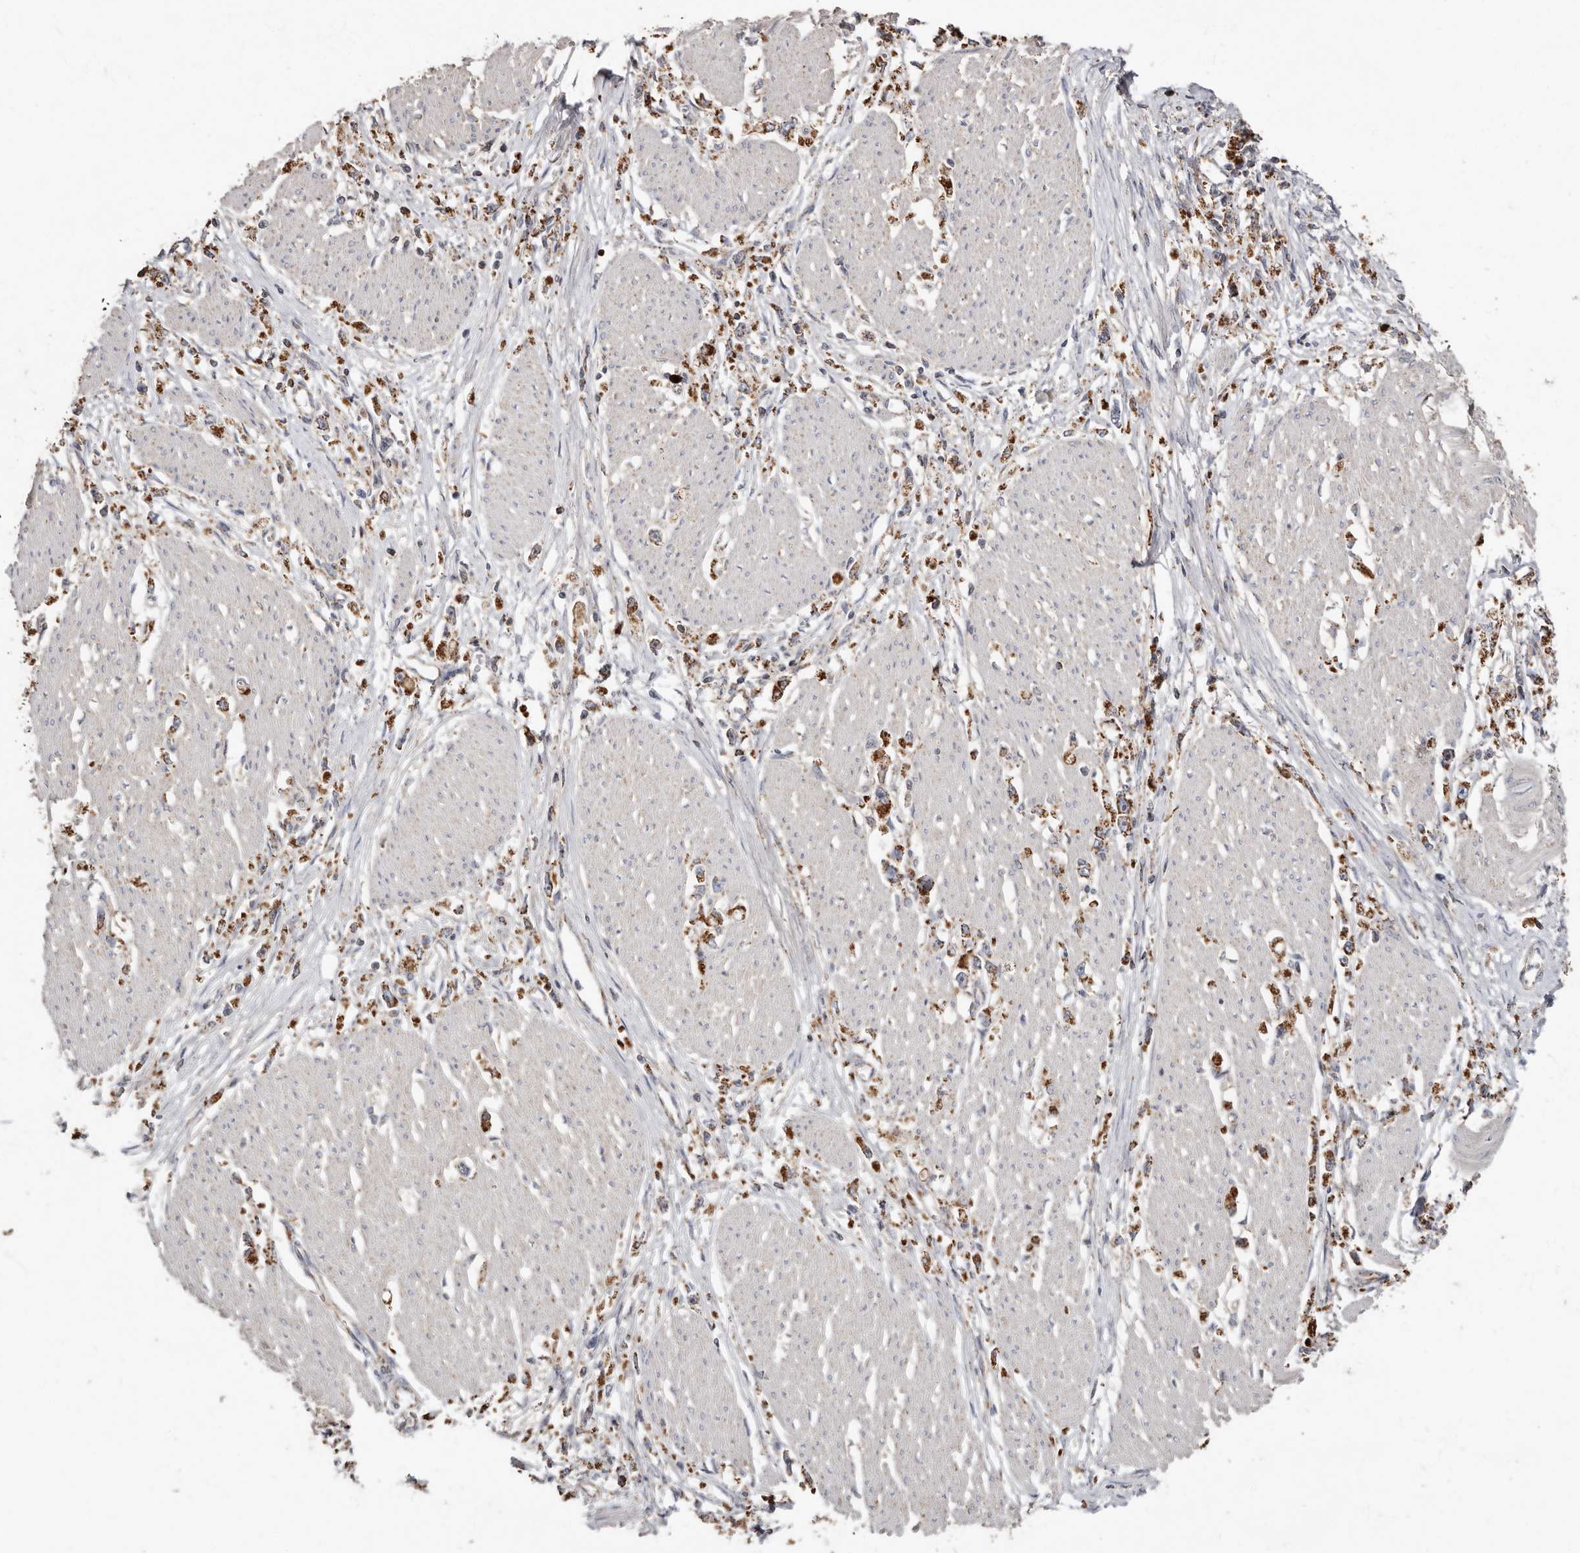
{"staining": {"intensity": "strong", "quantity": ">75%", "location": "cytoplasmic/membranous"}, "tissue": "stomach cancer", "cell_type": "Tumor cells", "image_type": "cancer", "snomed": [{"axis": "morphology", "description": "Adenocarcinoma, NOS"}, {"axis": "topography", "description": "Stomach"}], "caption": "Immunohistochemistry (IHC) of human adenocarcinoma (stomach) shows high levels of strong cytoplasmic/membranous expression in about >75% of tumor cells.", "gene": "KIF26B", "patient": {"sex": "female", "age": 59}}